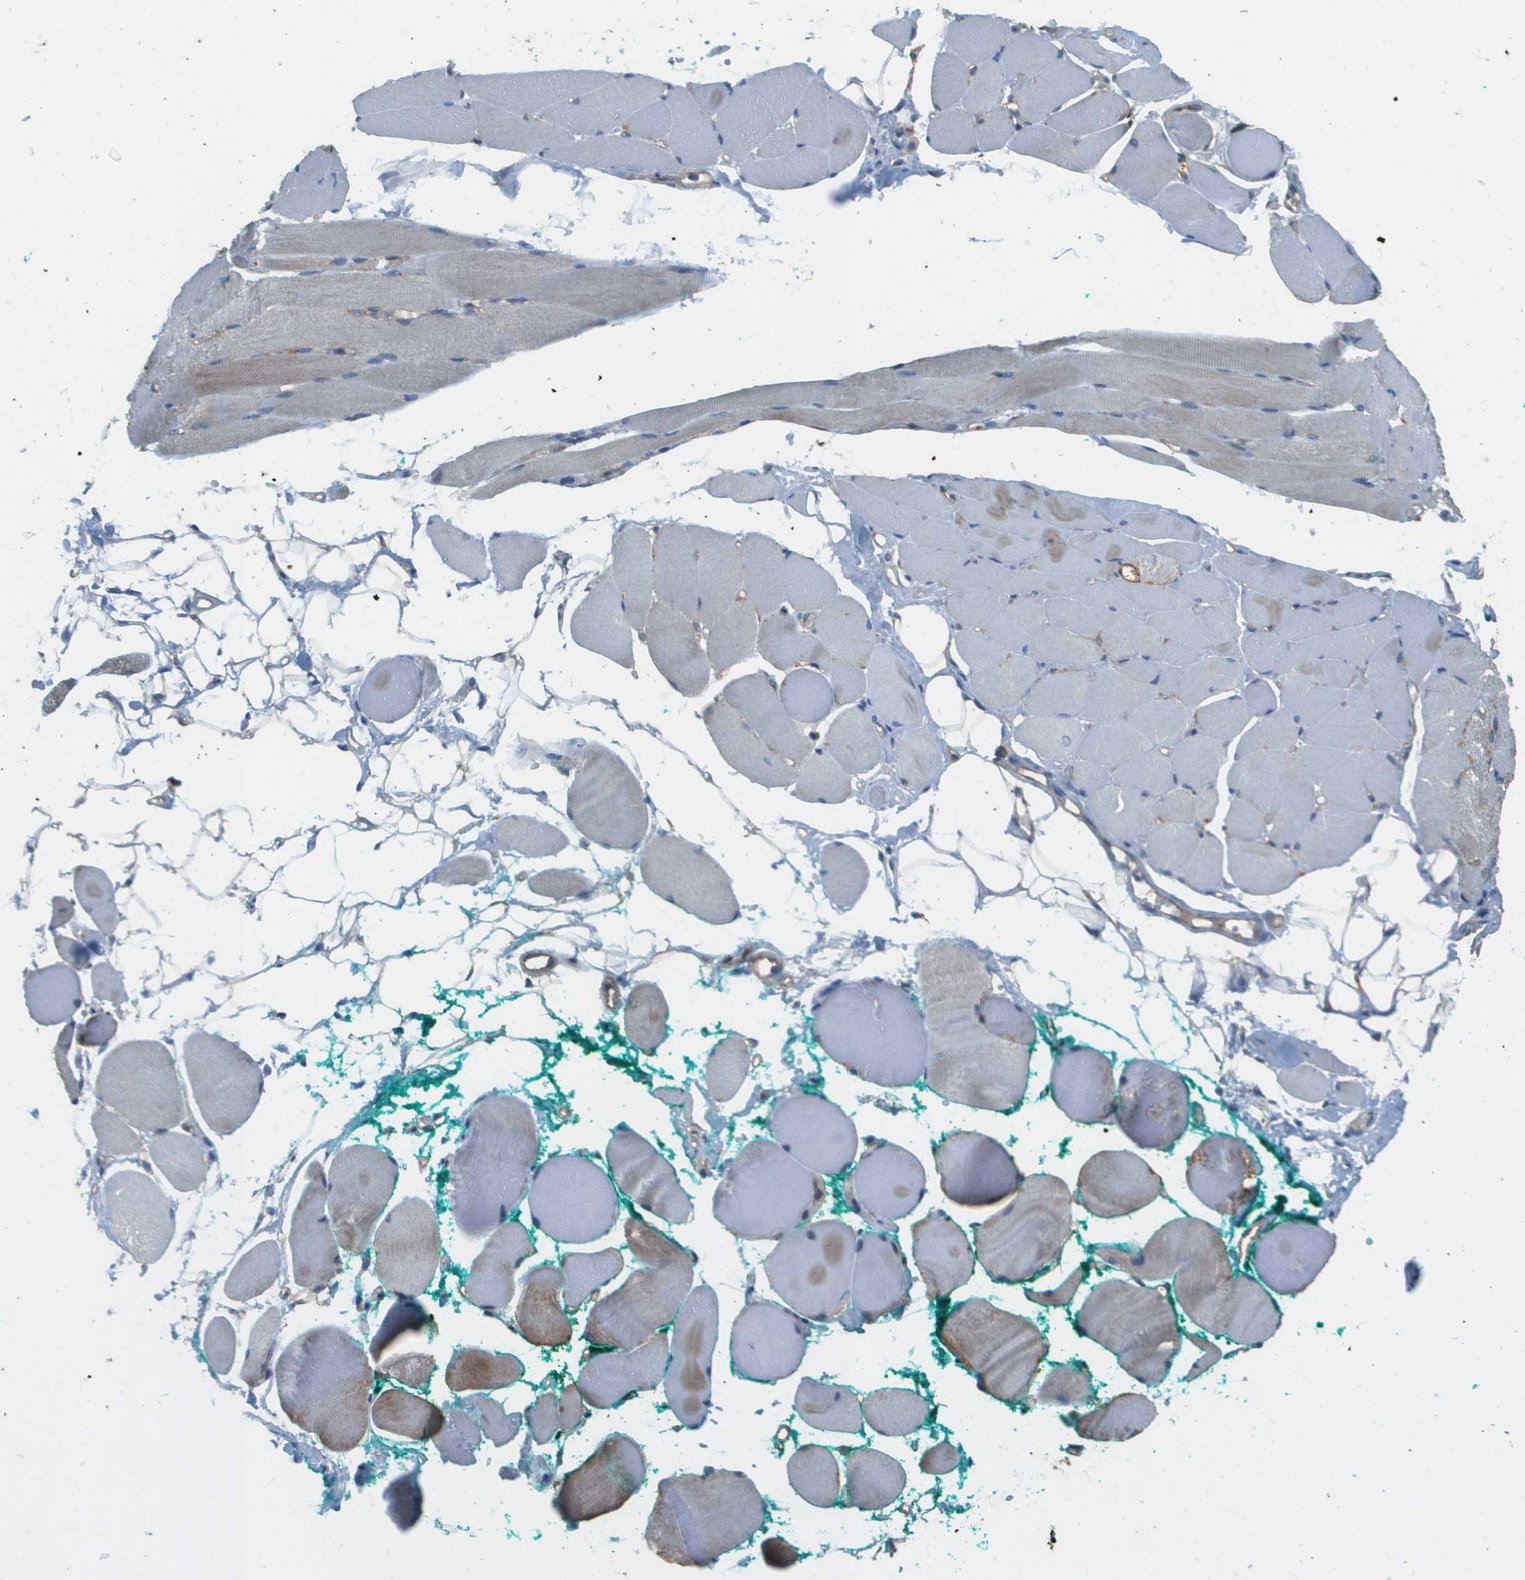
{"staining": {"intensity": "weak", "quantity": "<25%", "location": "cytoplasmic/membranous"}, "tissue": "skeletal muscle", "cell_type": "Myocytes", "image_type": "normal", "snomed": [{"axis": "morphology", "description": "Normal tissue, NOS"}, {"axis": "topography", "description": "Skeletal muscle"}, {"axis": "topography", "description": "Peripheral nerve tissue"}], "caption": "IHC of benign human skeletal muscle shows no staining in myocytes. (Brightfield microscopy of DAB immunohistochemistry at high magnification).", "gene": "NRK", "patient": {"sex": "female", "age": 84}}